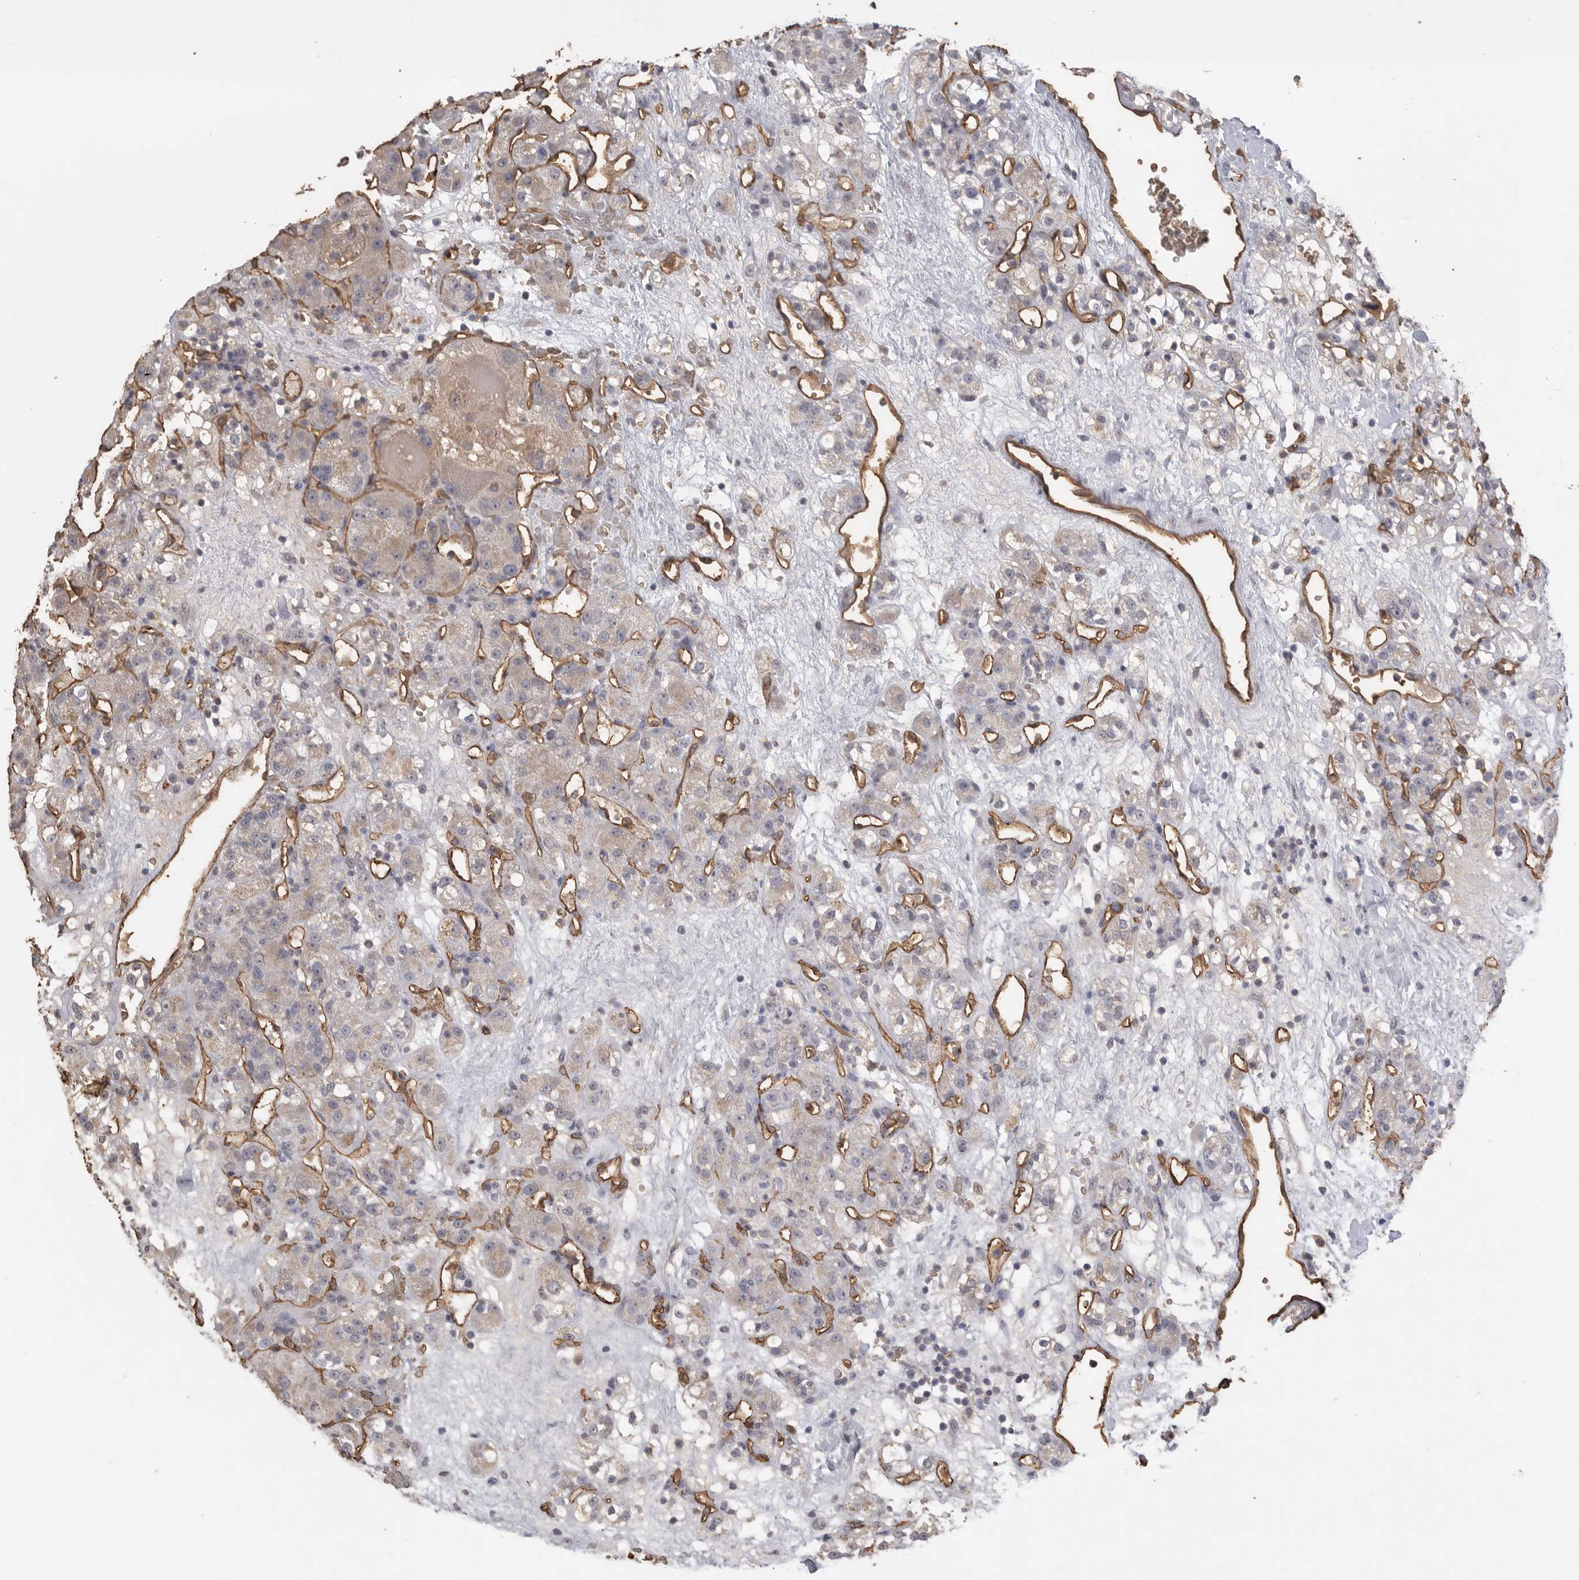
{"staining": {"intensity": "negative", "quantity": "none", "location": "none"}, "tissue": "renal cancer", "cell_type": "Tumor cells", "image_type": "cancer", "snomed": [{"axis": "morphology", "description": "Normal tissue, NOS"}, {"axis": "morphology", "description": "Adenocarcinoma, NOS"}, {"axis": "topography", "description": "Kidney"}], "caption": "Immunohistochemical staining of human renal adenocarcinoma shows no significant staining in tumor cells.", "gene": "IL27", "patient": {"sex": "male", "age": 61}}